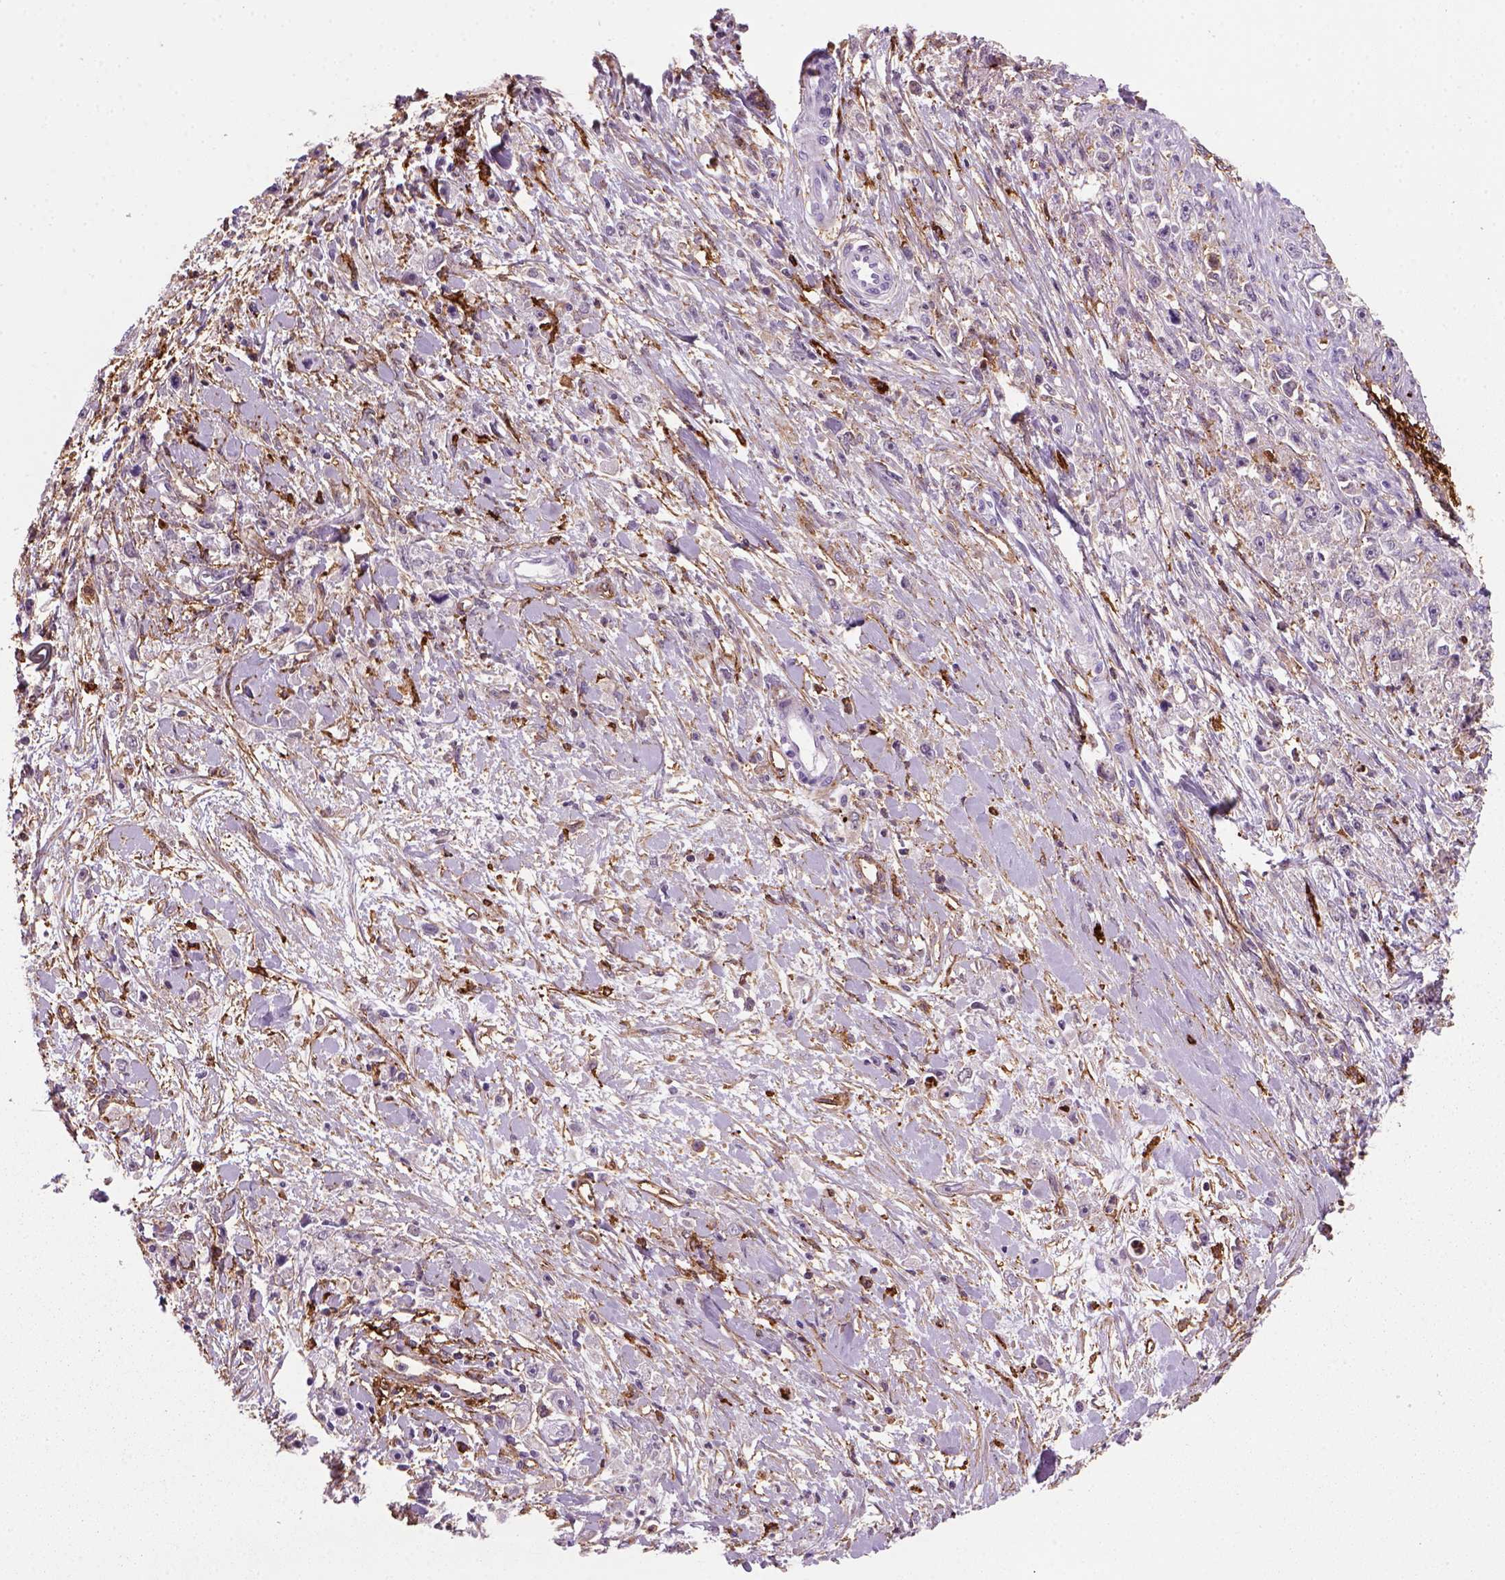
{"staining": {"intensity": "negative", "quantity": "none", "location": "none"}, "tissue": "stomach cancer", "cell_type": "Tumor cells", "image_type": "cancer", "snomed": [{"axis": "morphology", "description": "Adenocarcinoma, NOS"}, {"axis": "topography", "description": "Stomach"}], "caption": "Adenocarcinoma (stomach) was stained to show a protein in brown. There is no significant positivity in tumor cells.", "gene": "MARCKS", "patient": {"sex": "female", "age": 59}}